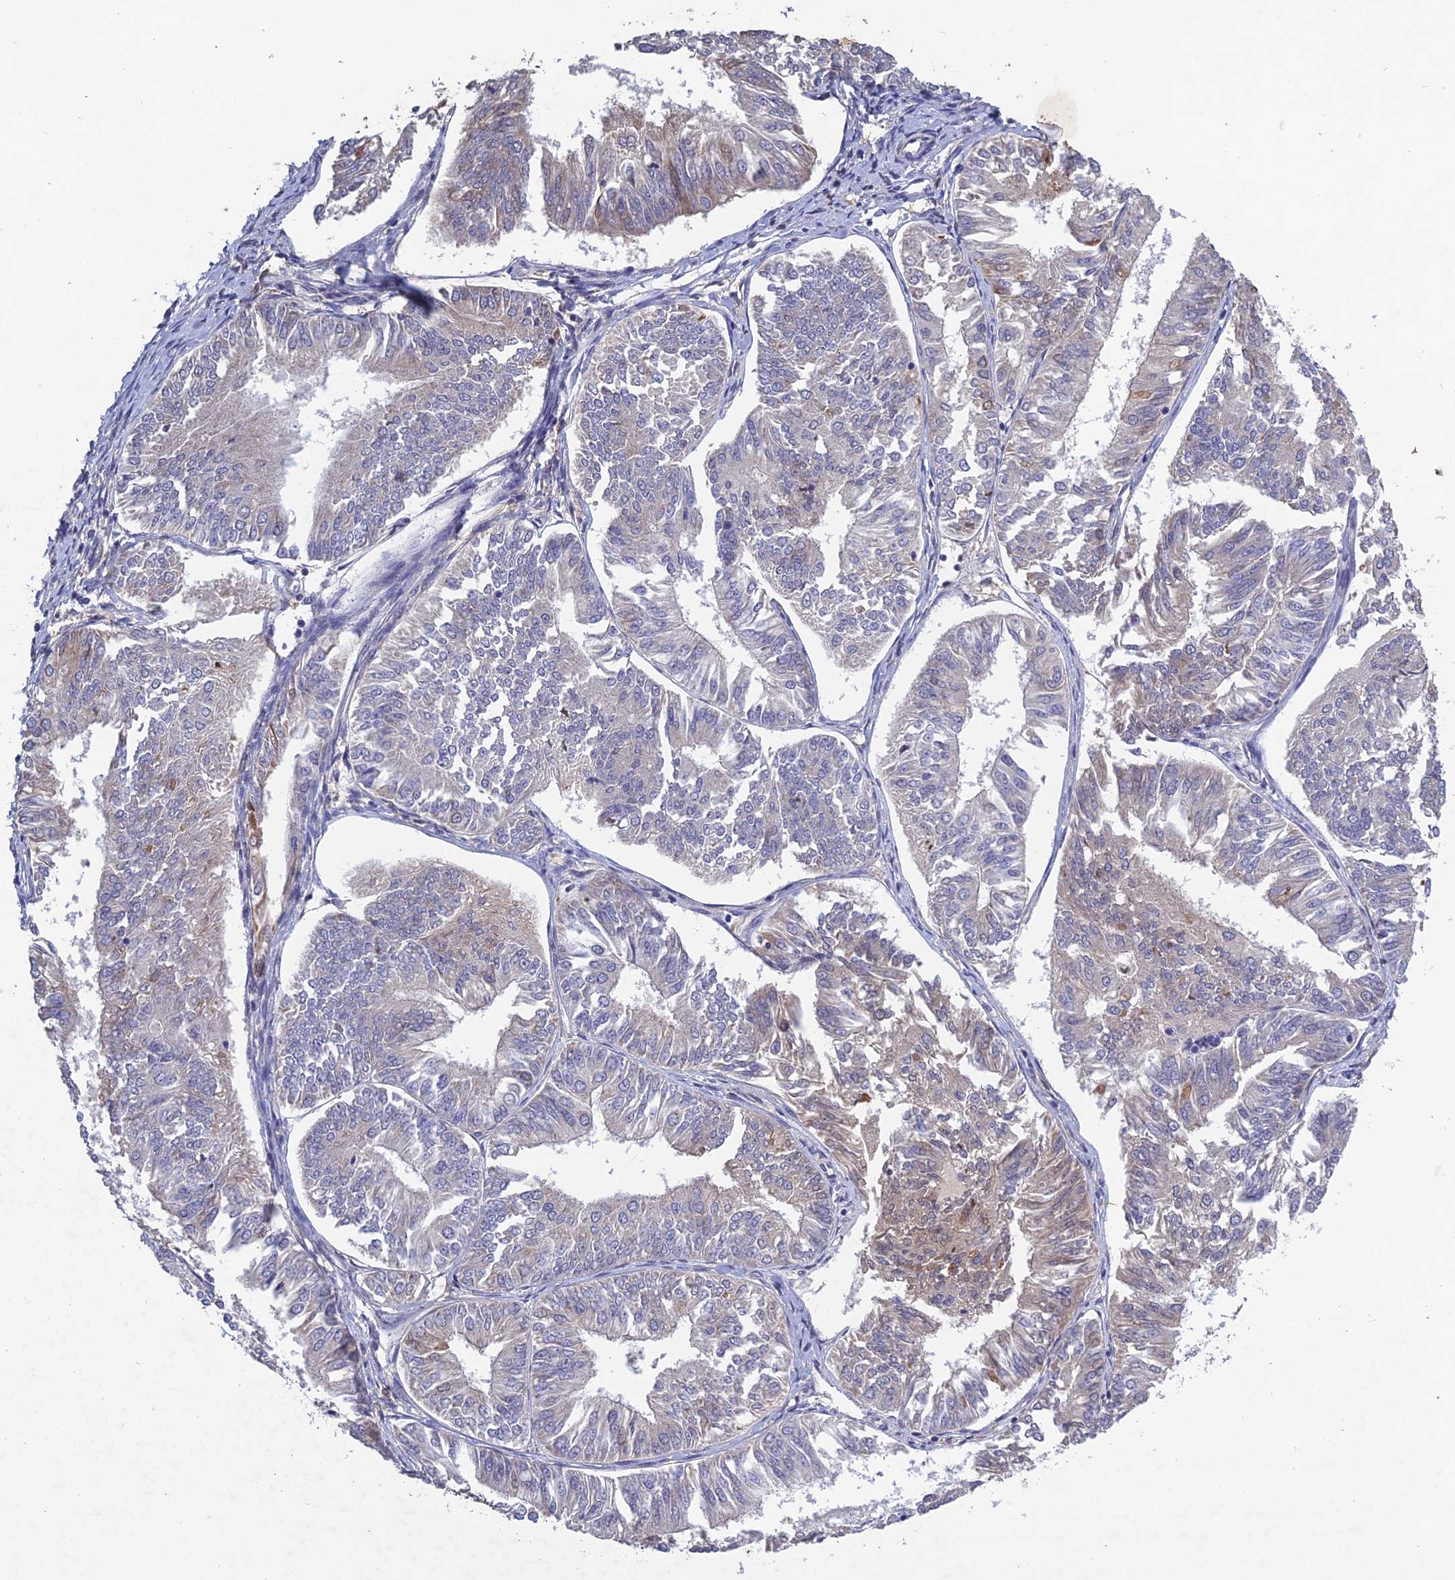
{"staining": {"intensity": "moderate", "quantity": "<25%", "location": "cytoplasmic/membranous"}, "tissue": "endometrial cancer", "cell_type": "Tumor cells", "image_type": "cancer", "snomed": [{"axis": "morphology", "description": "Adenocarcinoma, NOS"}, {"axis": "topography", "description": "Endometrium"}], "caption": "Human endometrial adenocarcinoma stained with a brown dye exhibits moderate cytoplasmic/membranous positive positivity in approximately <25% of tumor cells.", "gene": "SLC39A13", "patient": {"sex": "female", "age": 58}}